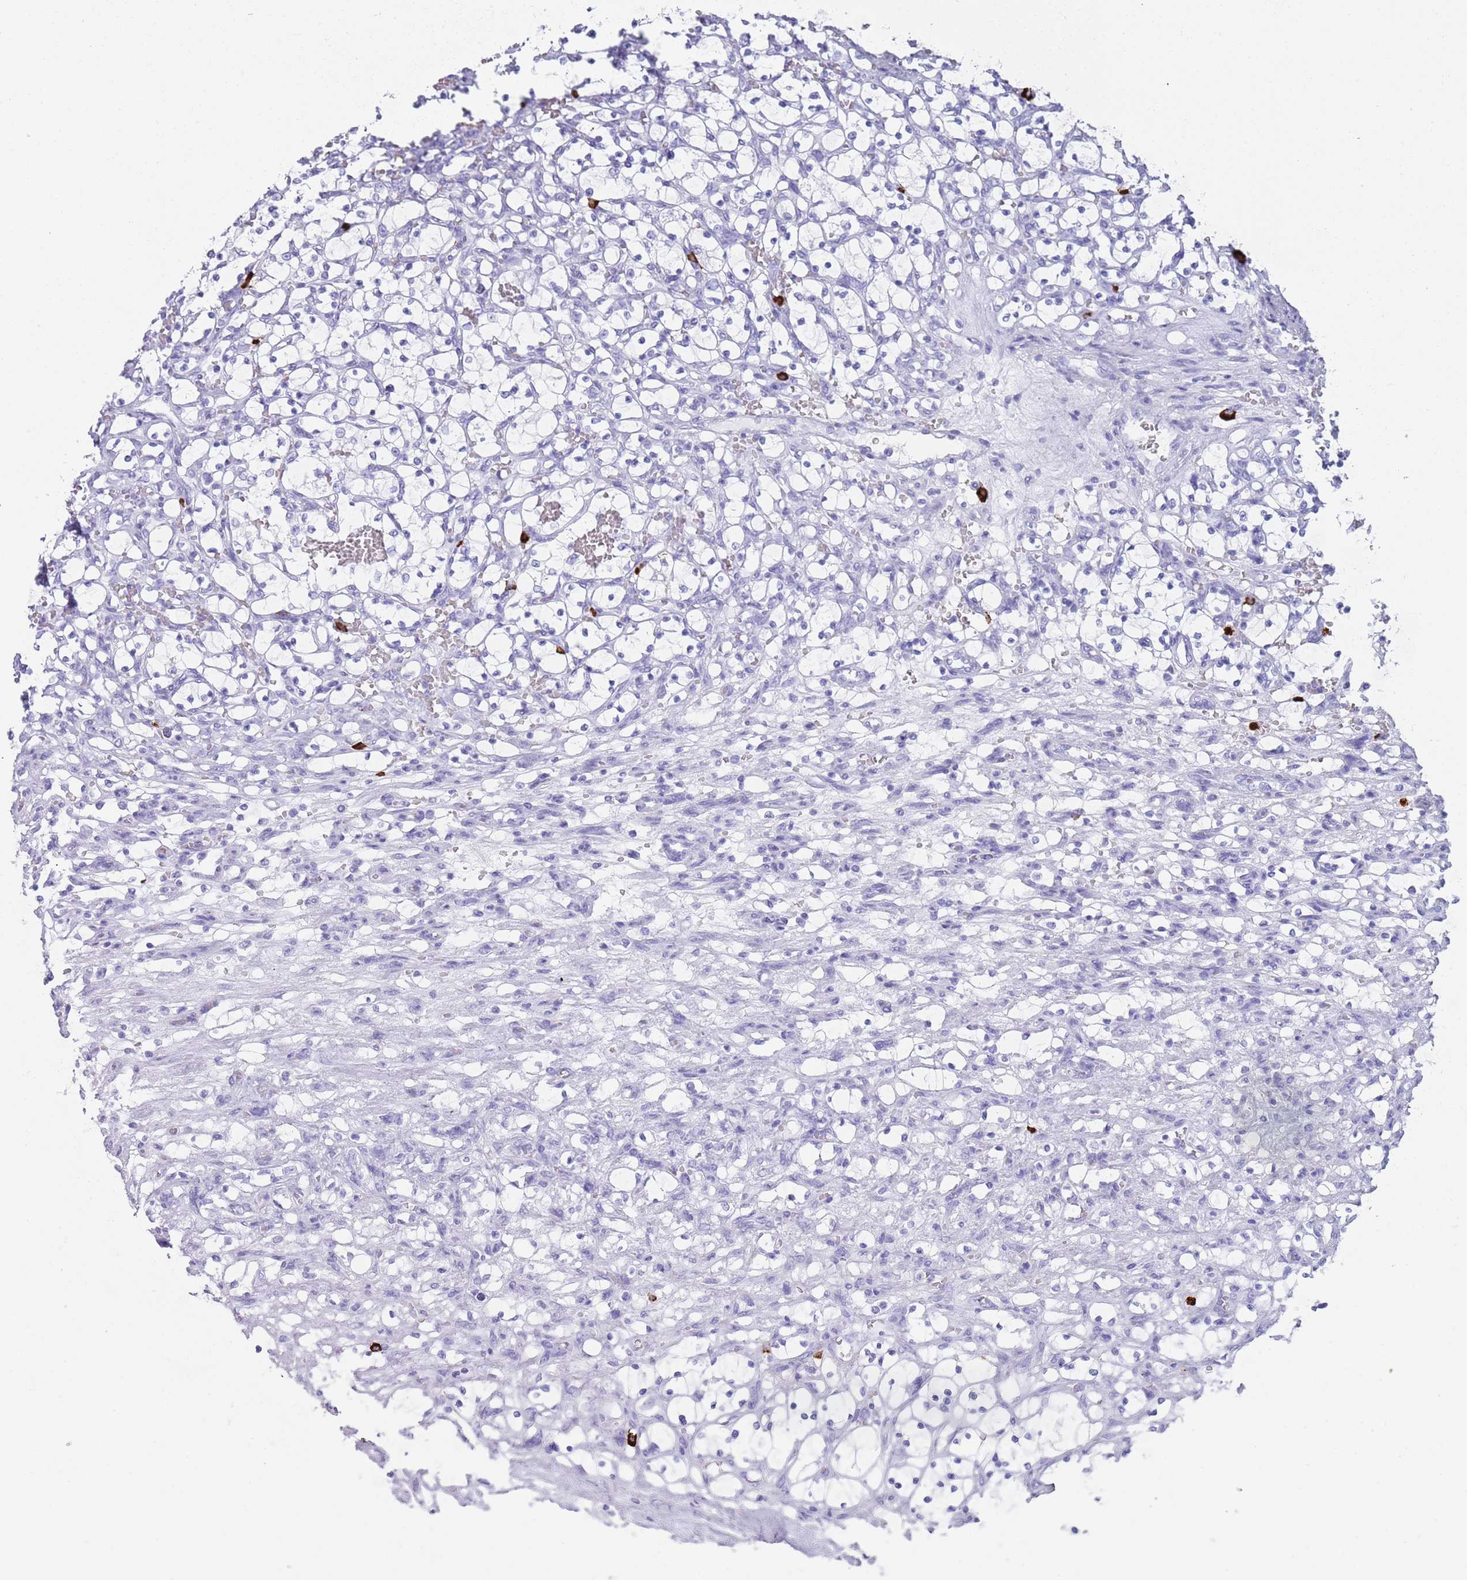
{"staining": {"intensity": "negative", "quantity": "none", "location": "none"}, "tissue": "renal cancer", "cell_type": "Tumor cells", "image_type": "cancer", "snomed": [{"axis": "morphology", "description": "Adenocarcinoma, NOS"}, {"axis": "topography", "description": "Kidney"}], "caption": "Tumor cells show no significant positivity in renal cancer.", "gene": "MYADML2", "patient": {"sex": "female", "age": 69}}